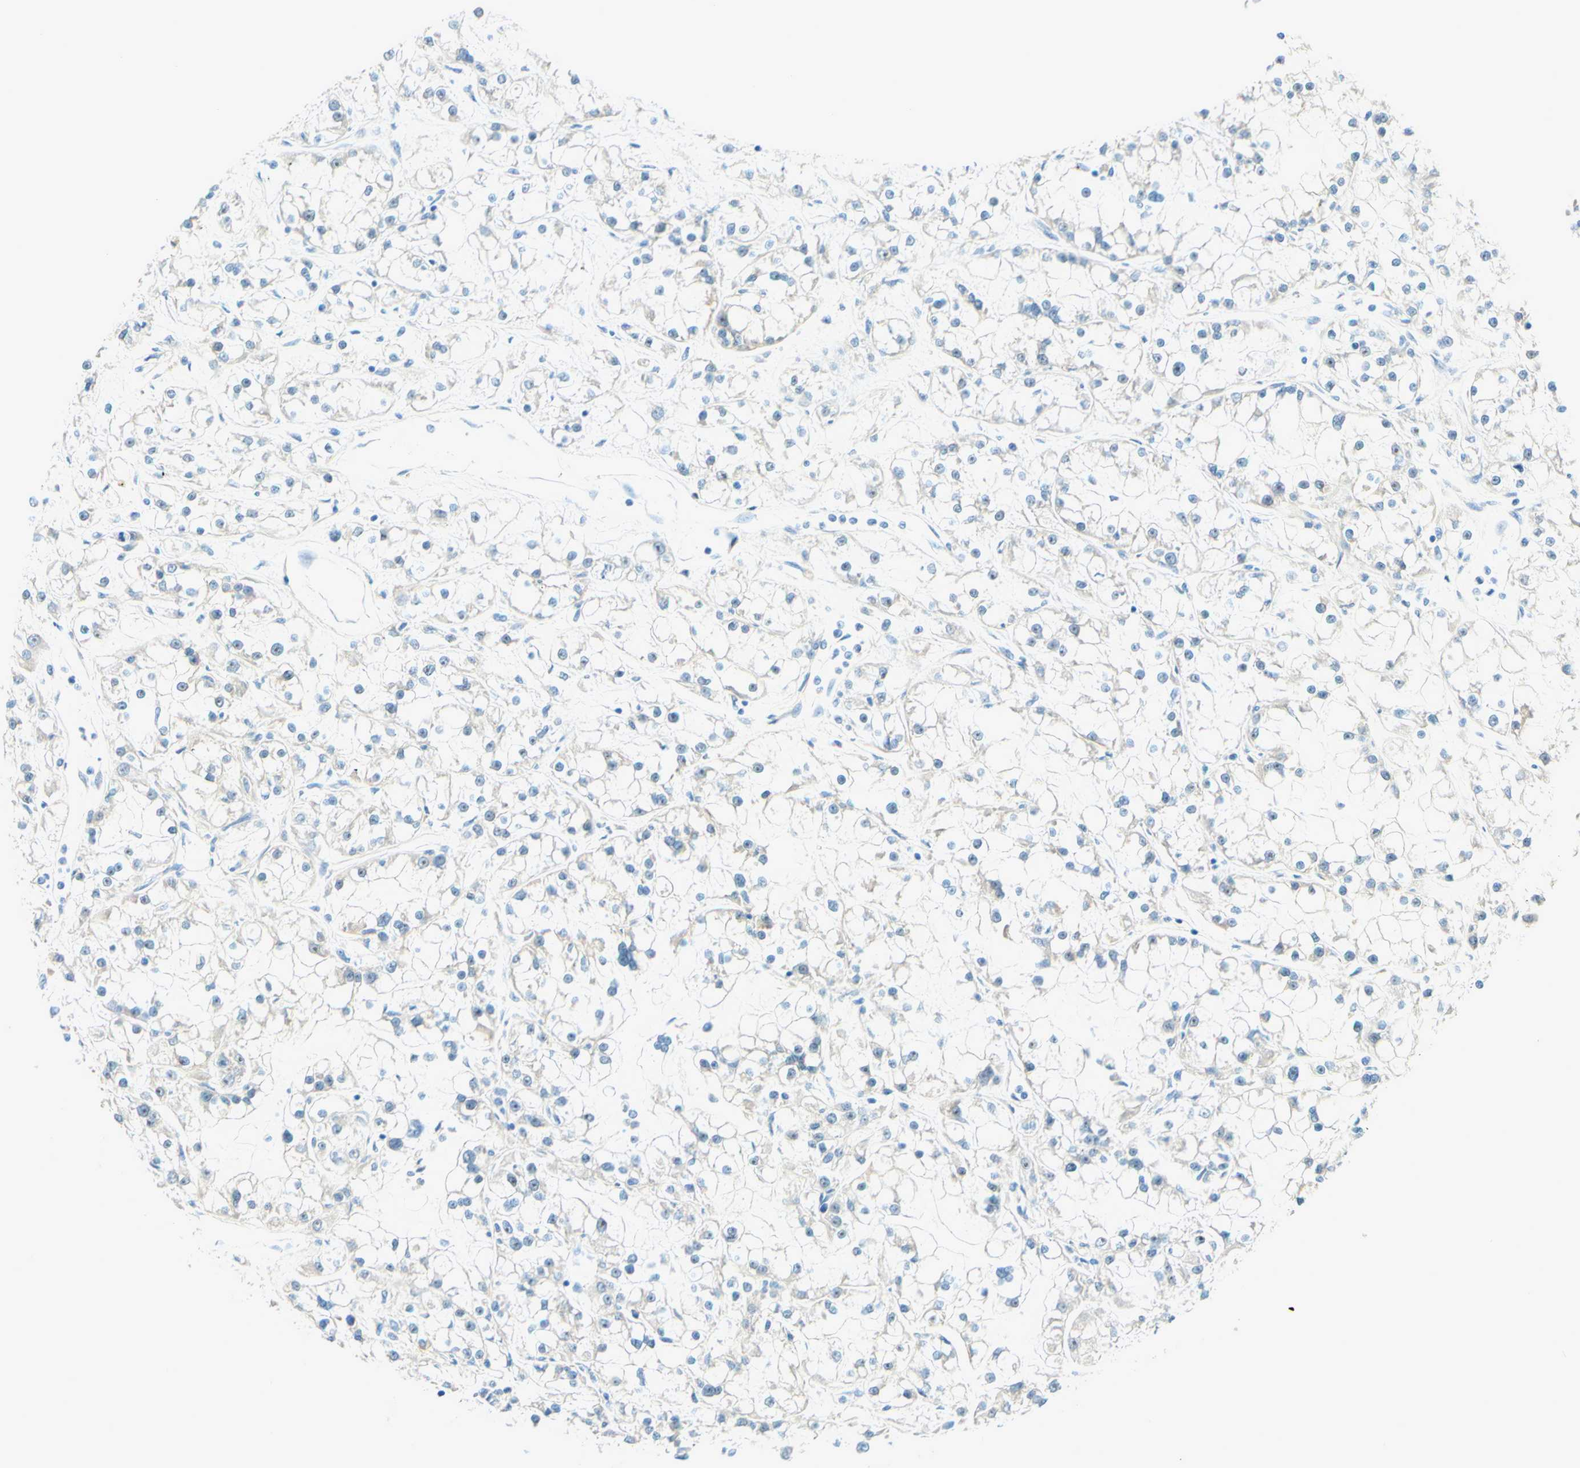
{"staining": {"intensity": "negative", "quantity": "none", "location": "none"}, "tissue": "renal cancer", "cell_type": "Tumor cells", "image_type": "cancer", "snomed": [{"axis": "morphology", "description": "Adenocarcinoma, NOS"}, {"axis": "topography", "description": "Kidney"}], "caption": "Immunohistochemical staining of human renal cancer (adenocarcinoma) shows no significant staining in tumor cells.", "gene": "PASD1", "patient": {"sex": "female", "age": 52}}